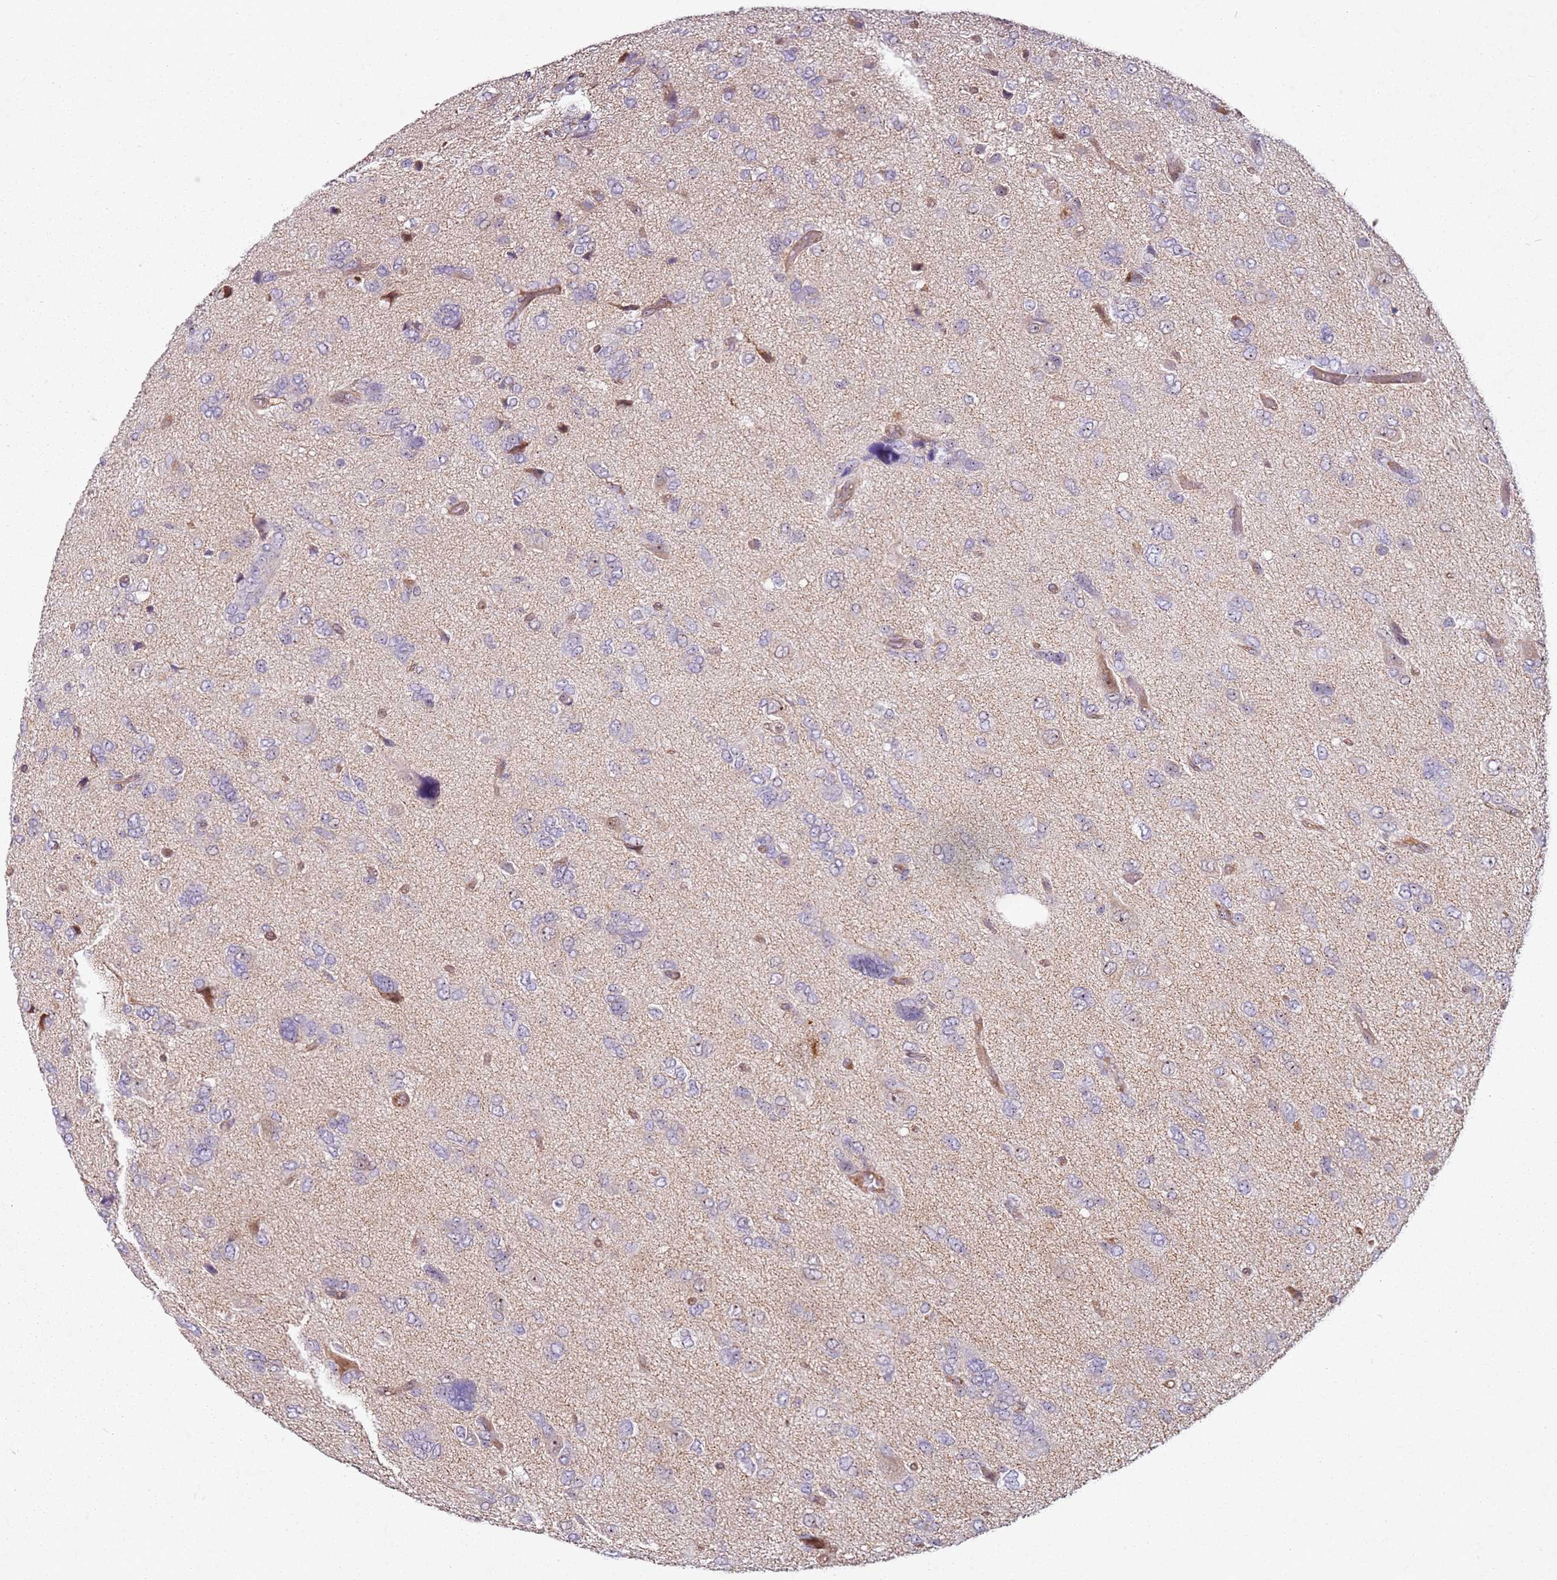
{"staining": {"intensity": "negative", "quantity": "none", "location": "none"}, "tissue": "glioma", "cell_type": "Tumor cells", "image_type": "cancer", "snomed": [{"axis": "morphology", "description": "Glioma, malignant, High grade"}, {"axis": "topography", "description": "Brain"}], "caption": "Histopathology image shows no significant protein expression in tumor cells of glioma. (DAB (3,3'-diaminobenzidine) IHC with hematoxylin counter stain).", "gene": "C2CD4B", "patient": {"sex": "female", "age": 59}}